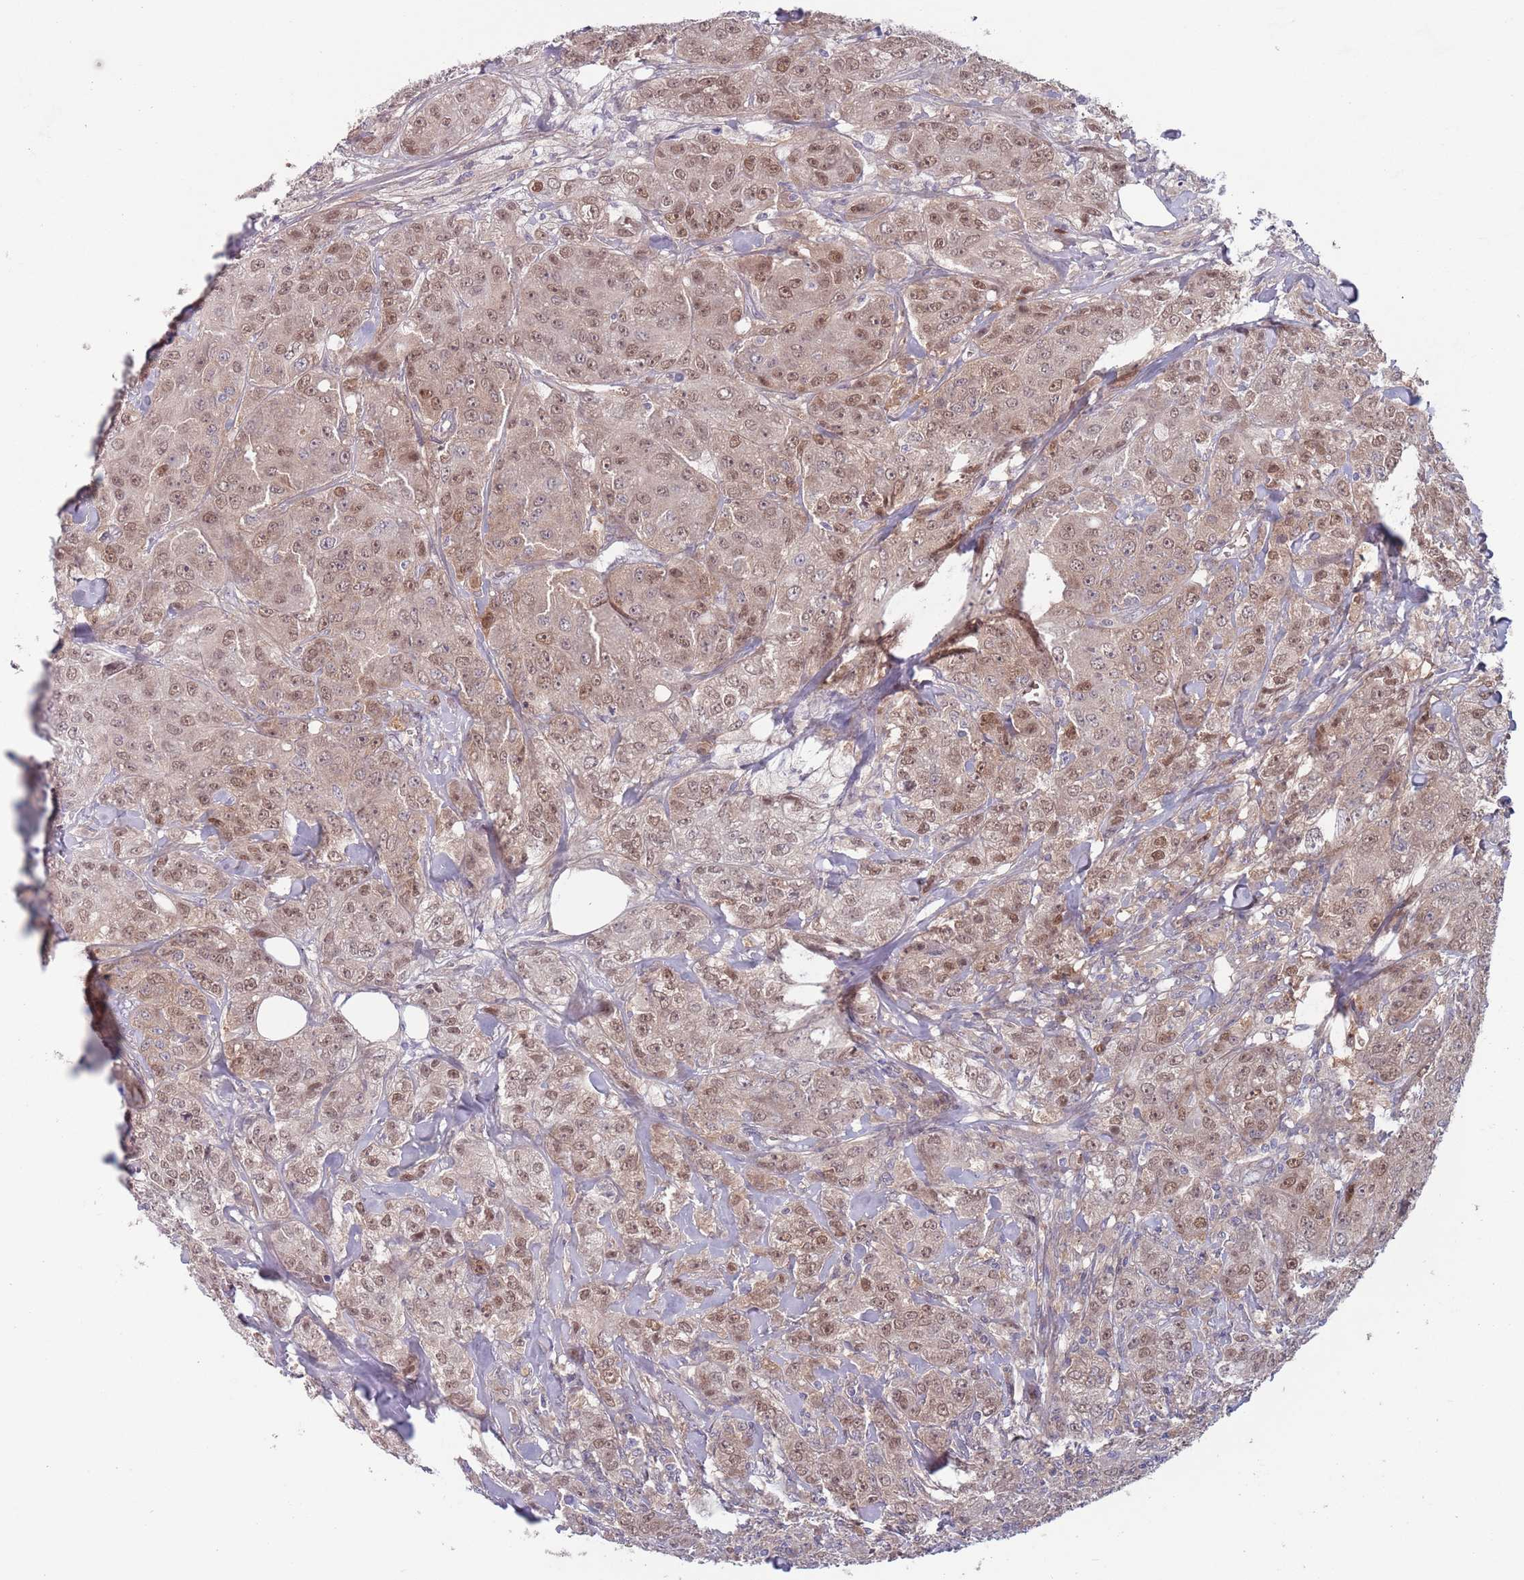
{"staining": {"intensity": "moderate", "quantity": ">75%", "location": "cytoplasmic/membranous,nuclear"}, "tissue": "breast cancer", "cell_type": "Tumor cells", "image_type": "cancer", "snomed": [{"axis": "morphology", "description": "Duct carcinoma"}, {"axis": "topography", "description": "Breast"}], "caption": "DAB immunohistochemical staining of invasive ductal carcinoma (breast) shows moderate cytoplasmic/membranous and nuclear protein expression in approximately >75% of tumor cells. (DAB = brown stain, brightfield microscopy at high magnification).", "gene": "CLNS1A", "patient": {"sex": "female", "age": 43}}